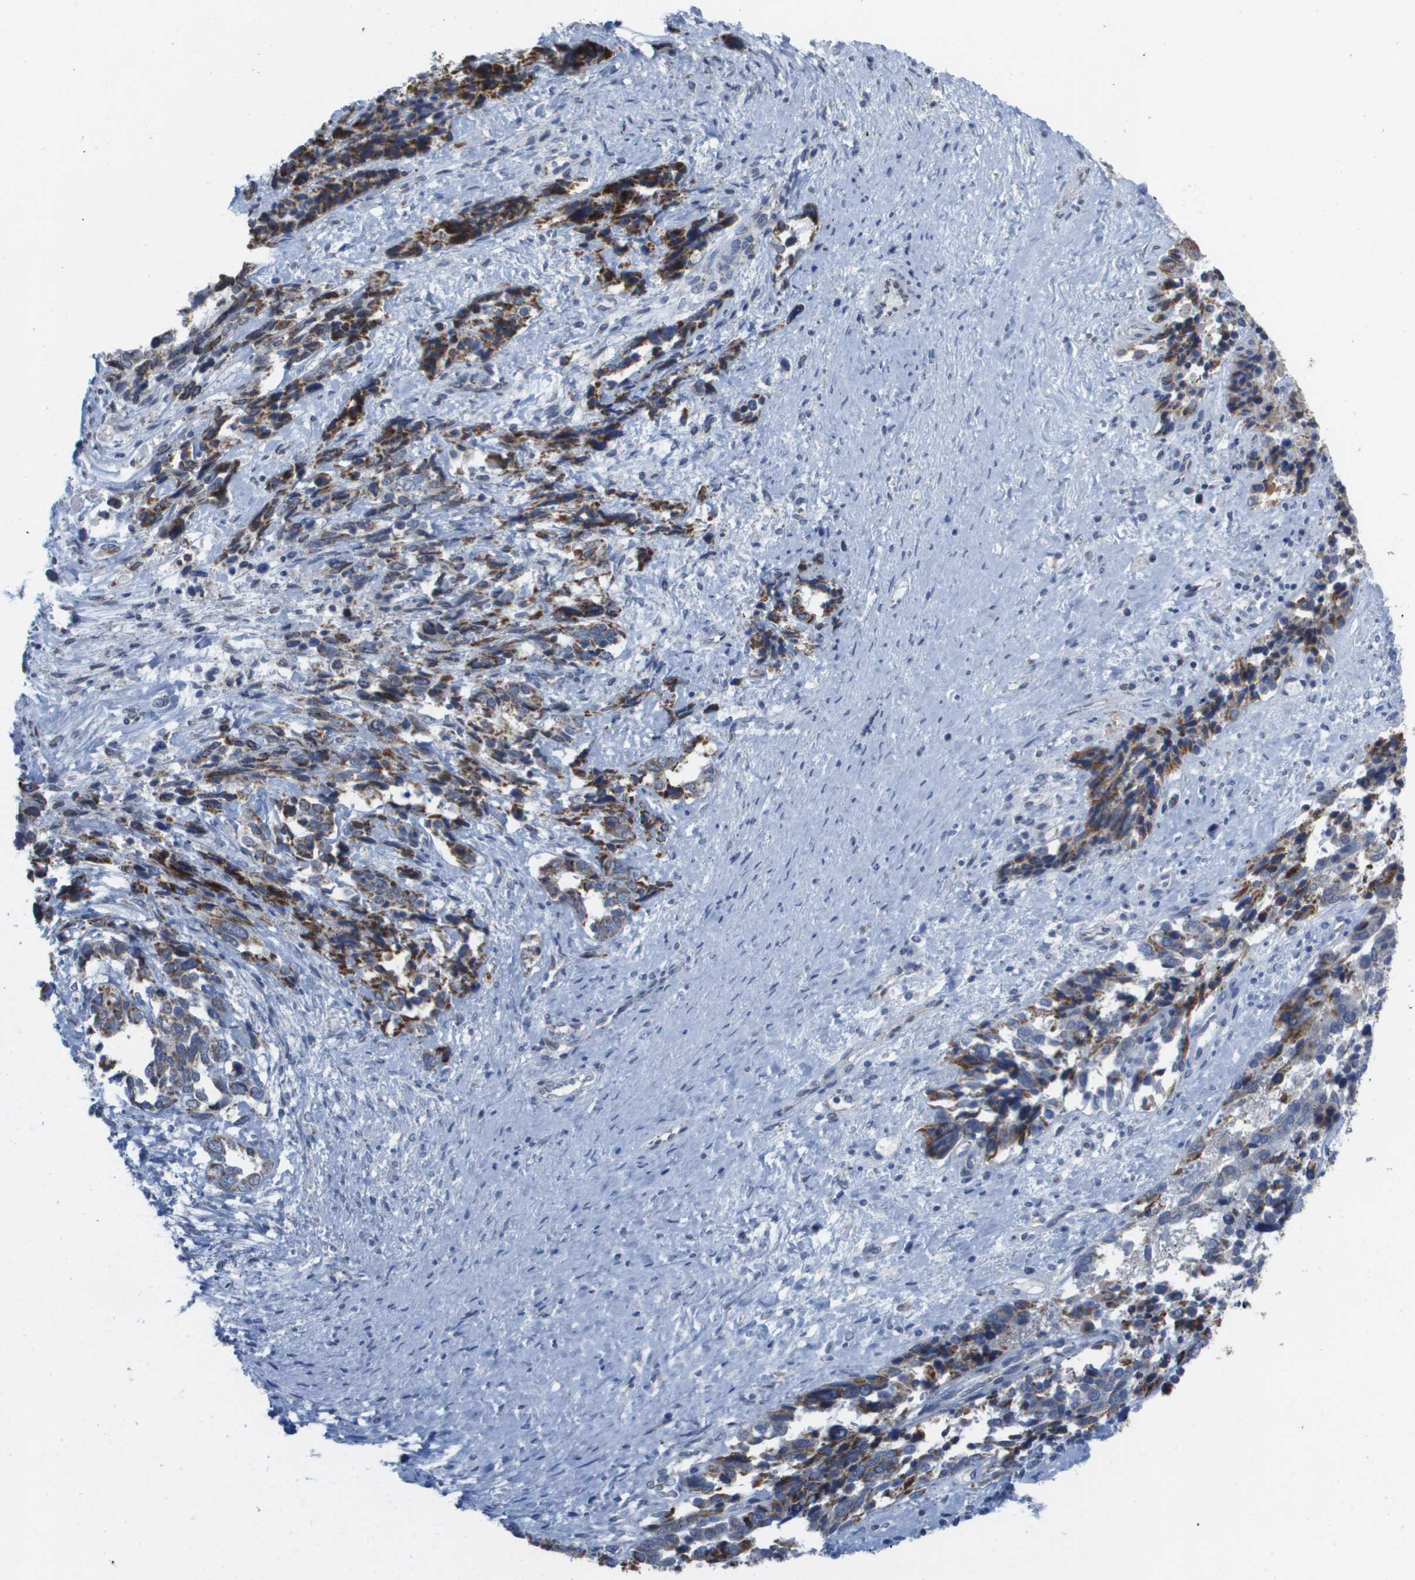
{"staining": {"intensity": "moderate", "quantity": "25%-75%", "location": "cytoplasmic/membranous"}, "tissue": "ovarian cancer", "cell_type": "Tumor cells", "image_type": "cancer", "snomed": [{"axis": "morphology", "description": "Cystadenocarcinoma, serous, NOS"}, {"axis": "topography", "description": "Ovary"}], "caption": "Immunohistochemistry (IHC) (DAB (3,3'-diaminobenzidine)) staining of ovarian cancer (serous cystadenocarcinoma) reveals moderate cytoplasmic/membranous protein positivity in about 25%-75% of tumor cells.", "gene": "TMEM223", "patient": {"sex": "female", "age": 44}}